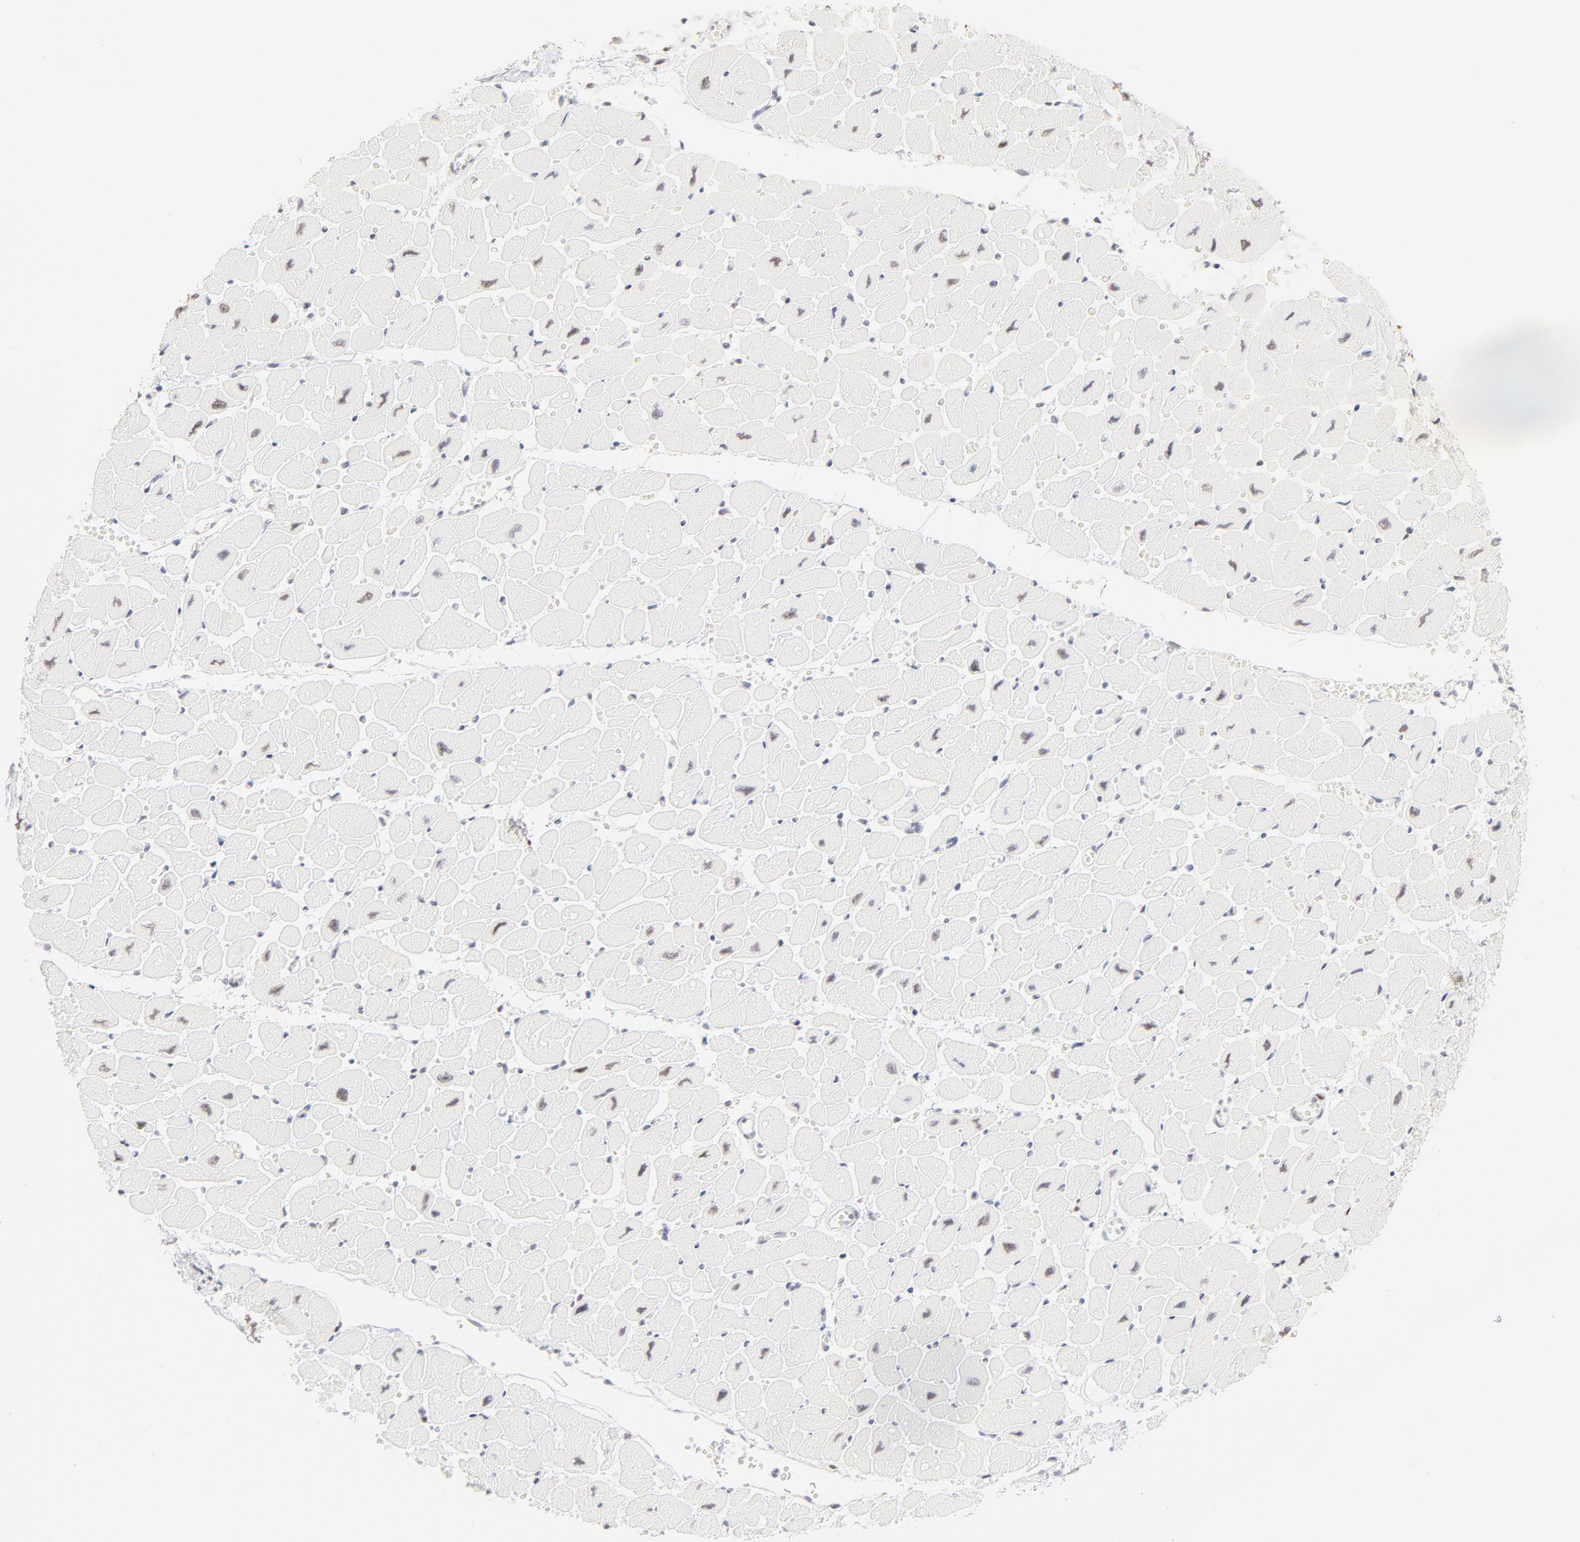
{"staining": {"intensity": "strong", "quantity": "25%-75%", "location": "cytoplasmic/membranous,nuclear"}, "tissue": "heart muscle", "cell_type": "Cardiomyocytes", "image_type": "normal", "snomed": [{"axis": "morphology", "description": "Normal tissue, NOS"}, {"axis": "topography", "description": "Heart"}], "caption": "The photomicrograph demonstrates staining of unremarkable heart muscle, revealing strong cytoplasmic/membranous,nuclear protein expression (brown color) within cardiomyocytes.", "gene": "ZNF540", "patient": {"sex": "female", "age": 54}}